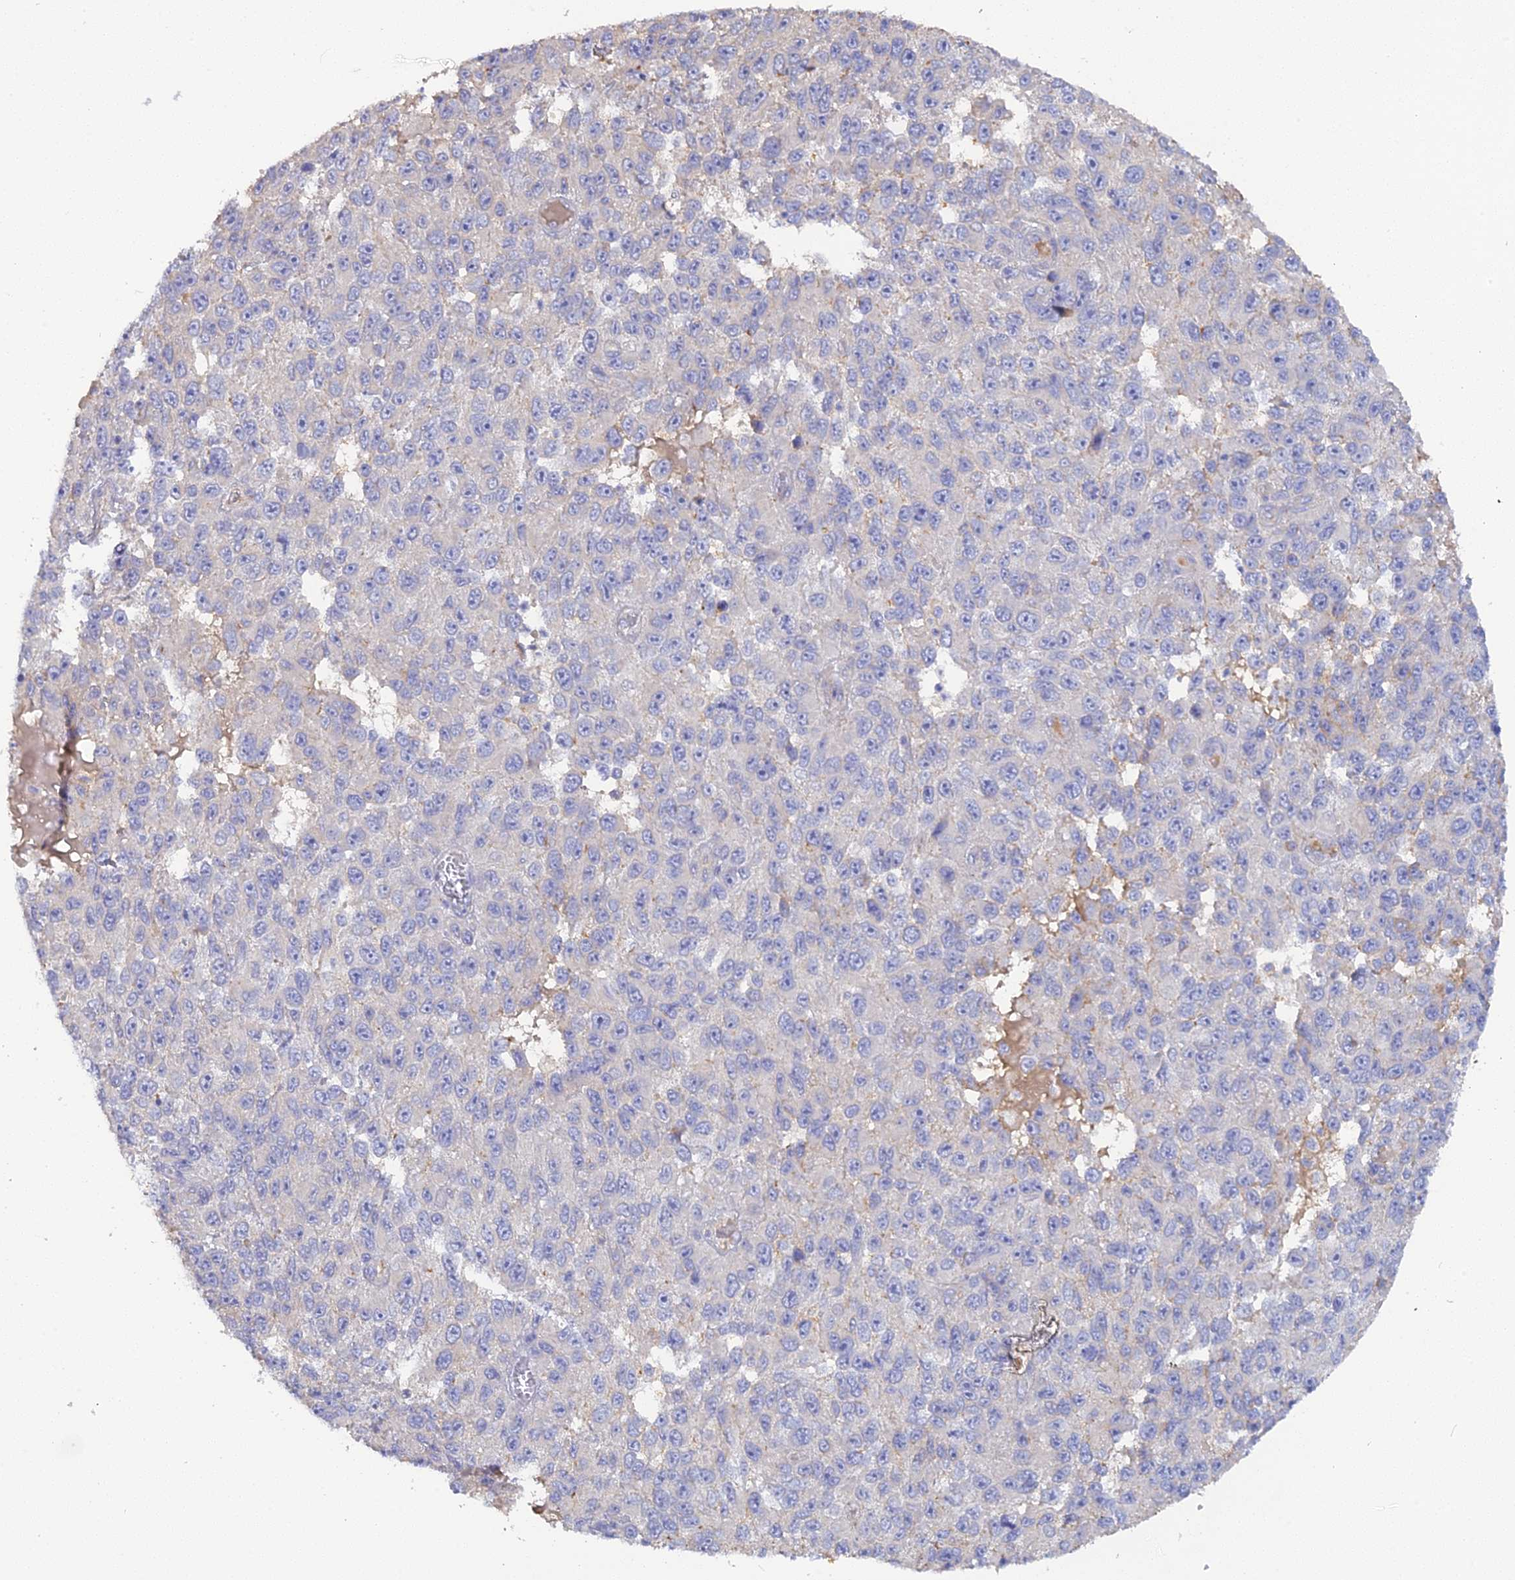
{"staining": {"intensity": "negative", "quantity": "none", "location": "none"}, "tissue": "melanoma", "cell_type": "Tumor cells", "image_type": "cancer", "snomed": [{"axis": "morphology", "description": "Normal tissue, NOS"}, {"axis": "morphology", "description": "Malignant melanoma, NOS"}, {"axis": "topography", "description": "Skin"}], "caption": "Photomicrograph shows no protein staining in tumor cells of melanoma tissue.", "gene": "ADGRA1", "patient": {"sex": "female", "age": 96}}